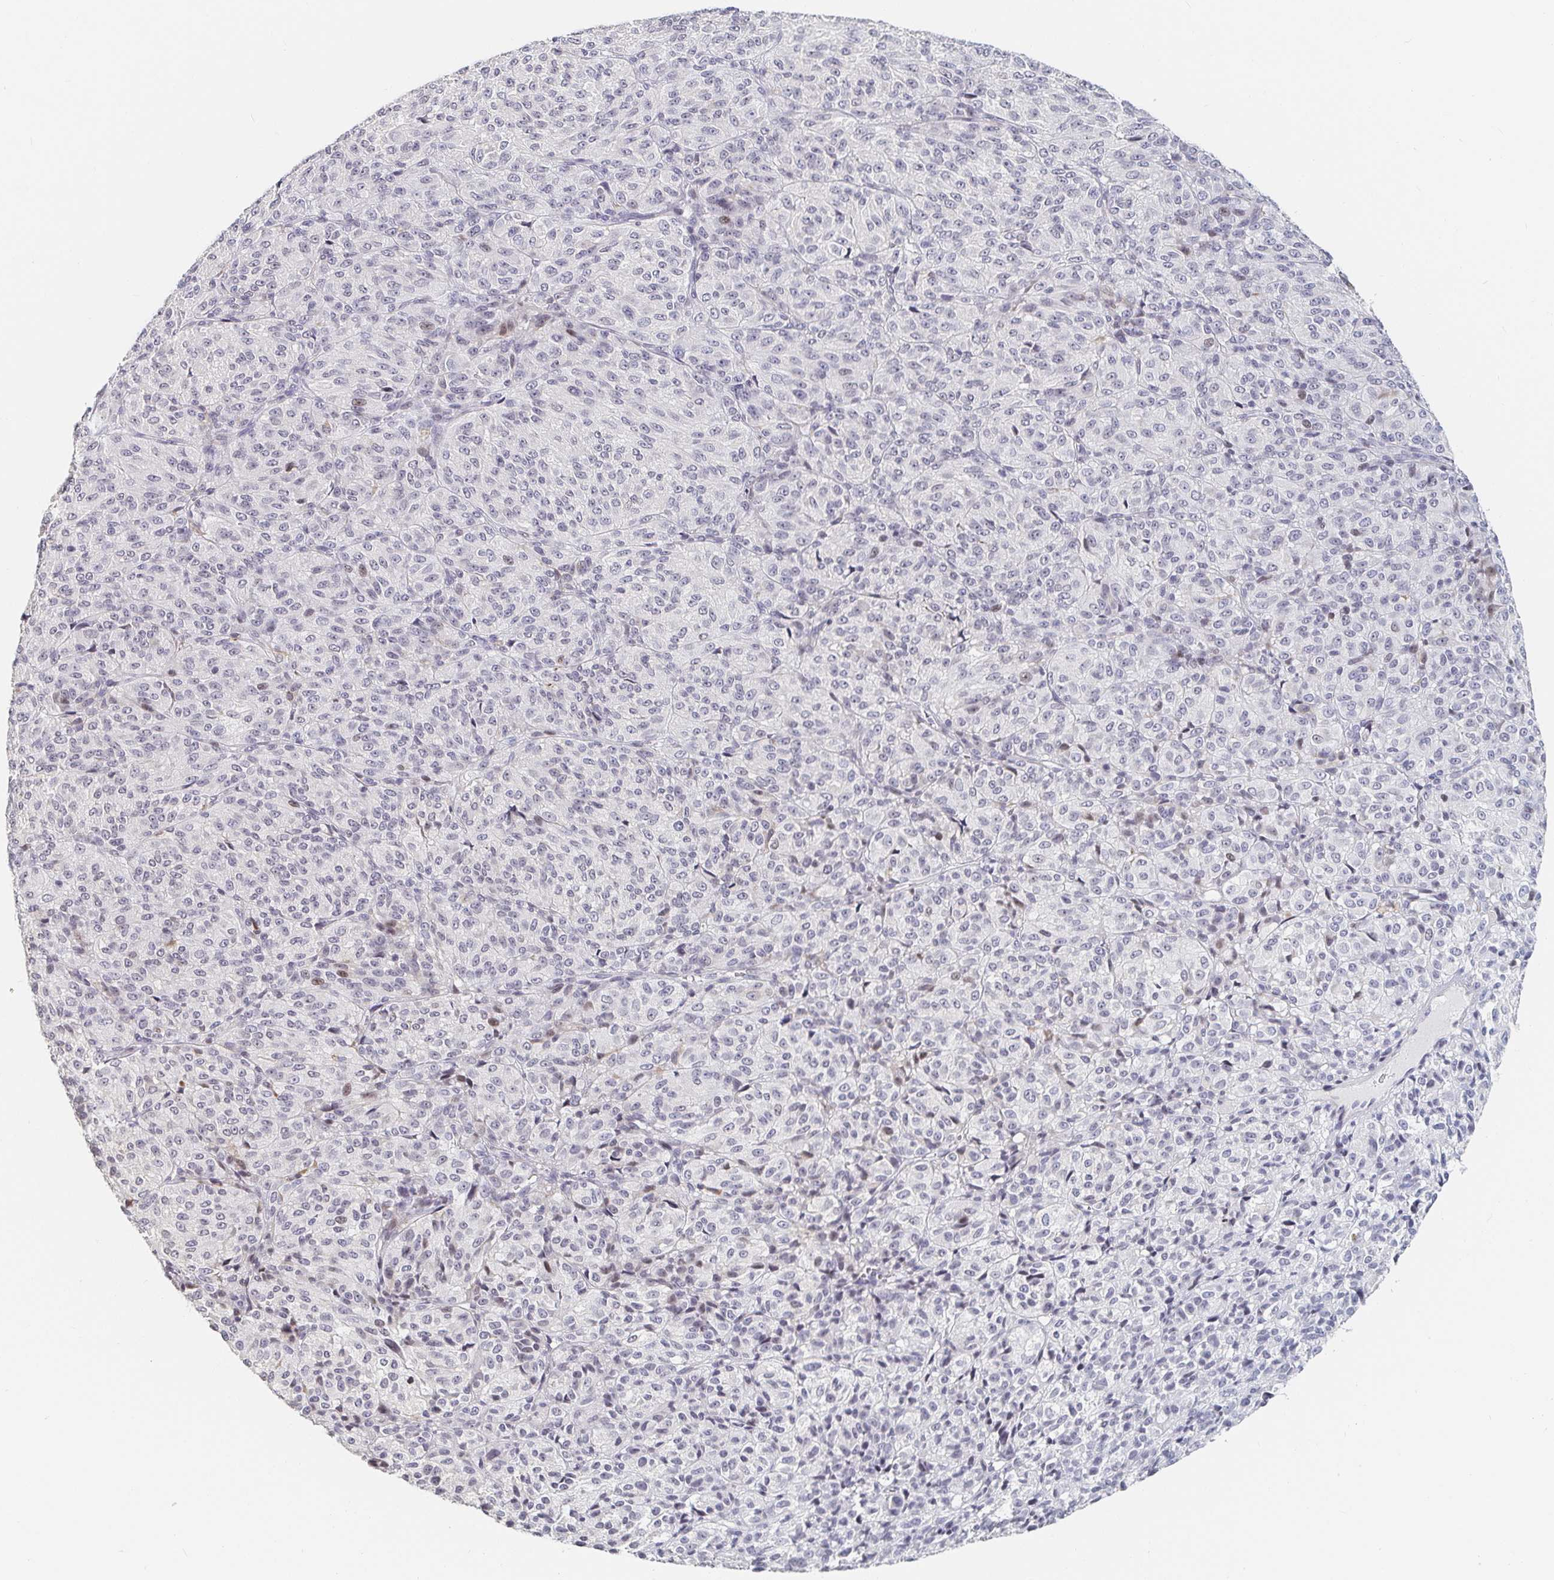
{"staining": {"intensity": "negative", "quantity": "none", "location": "none"}, "tissue": "melanoma", "cell_type": "Tumor cells", "image_type": "cancer", "snomed": [{"axis": "morphology", "description": "Malignant melanoma, Metastatic site"}, {"axis": "topography", "description": "Brain"}], "caption": "A micrograph of melanoma stained for a protein demonstrates no brown staining in tumor cells.", "gene": "NME9", "patient": {"sex": "female", "age": 56}}